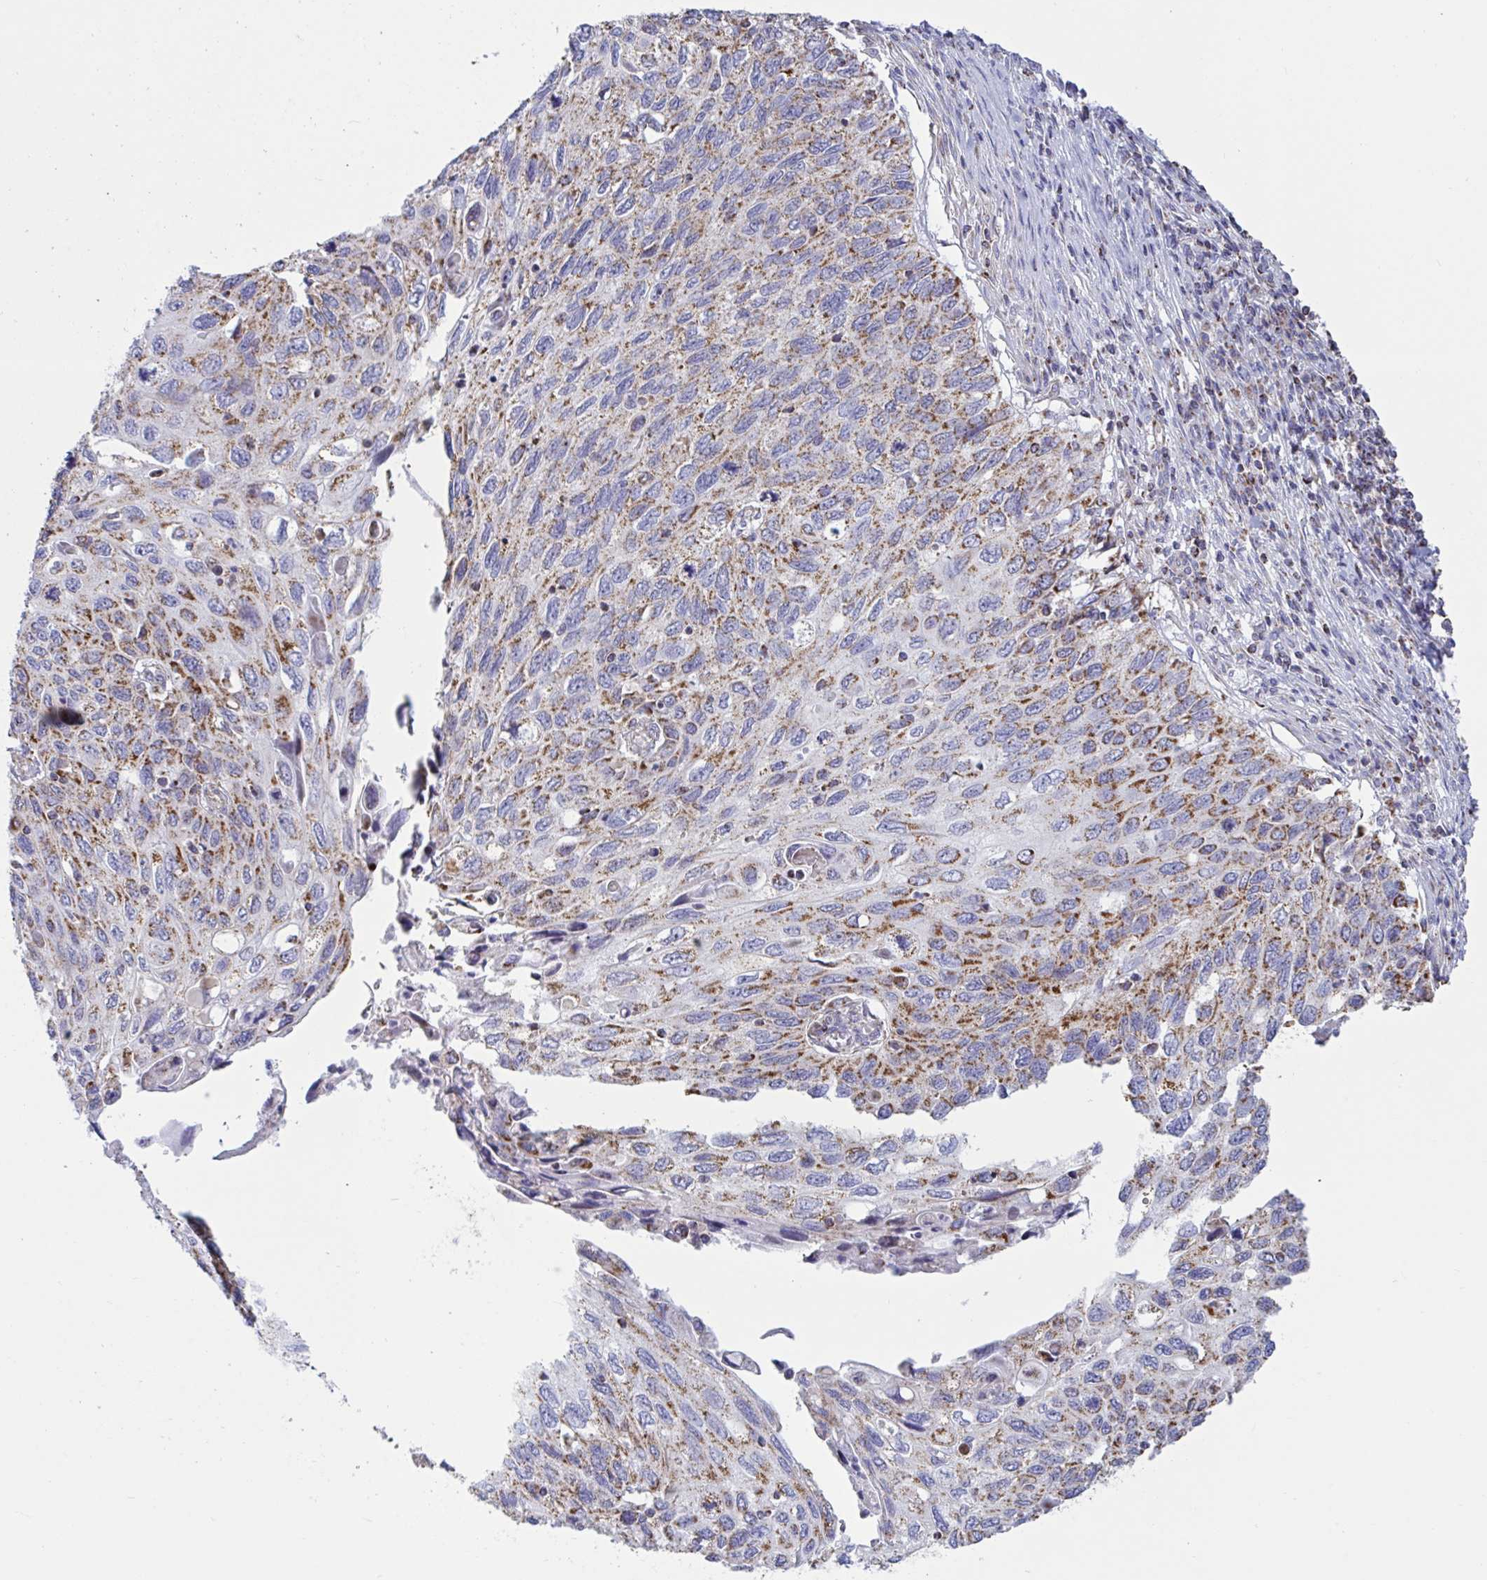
{"staining": {"intensity": "moderate", "quantity": ">75%", "location": "cytoplasmic/membranous"}, "tissue": "cervical cancer", "cell_type": "Tumor cells", "image_type": "cancer", "snomed": [{"axis": "morphology", "description": "Squamous cell carcinoma, NOS"}, {"axis": "topography", "description": "Cervix"}], "caption": "Protein staining shows moderate cytoplasmic/membranous staining in approximately >75% of tumor cells in squamous cell carcinoma (cervical).", "gene": "HSPE1", "patient": {"sex": "female", "age": 70}}